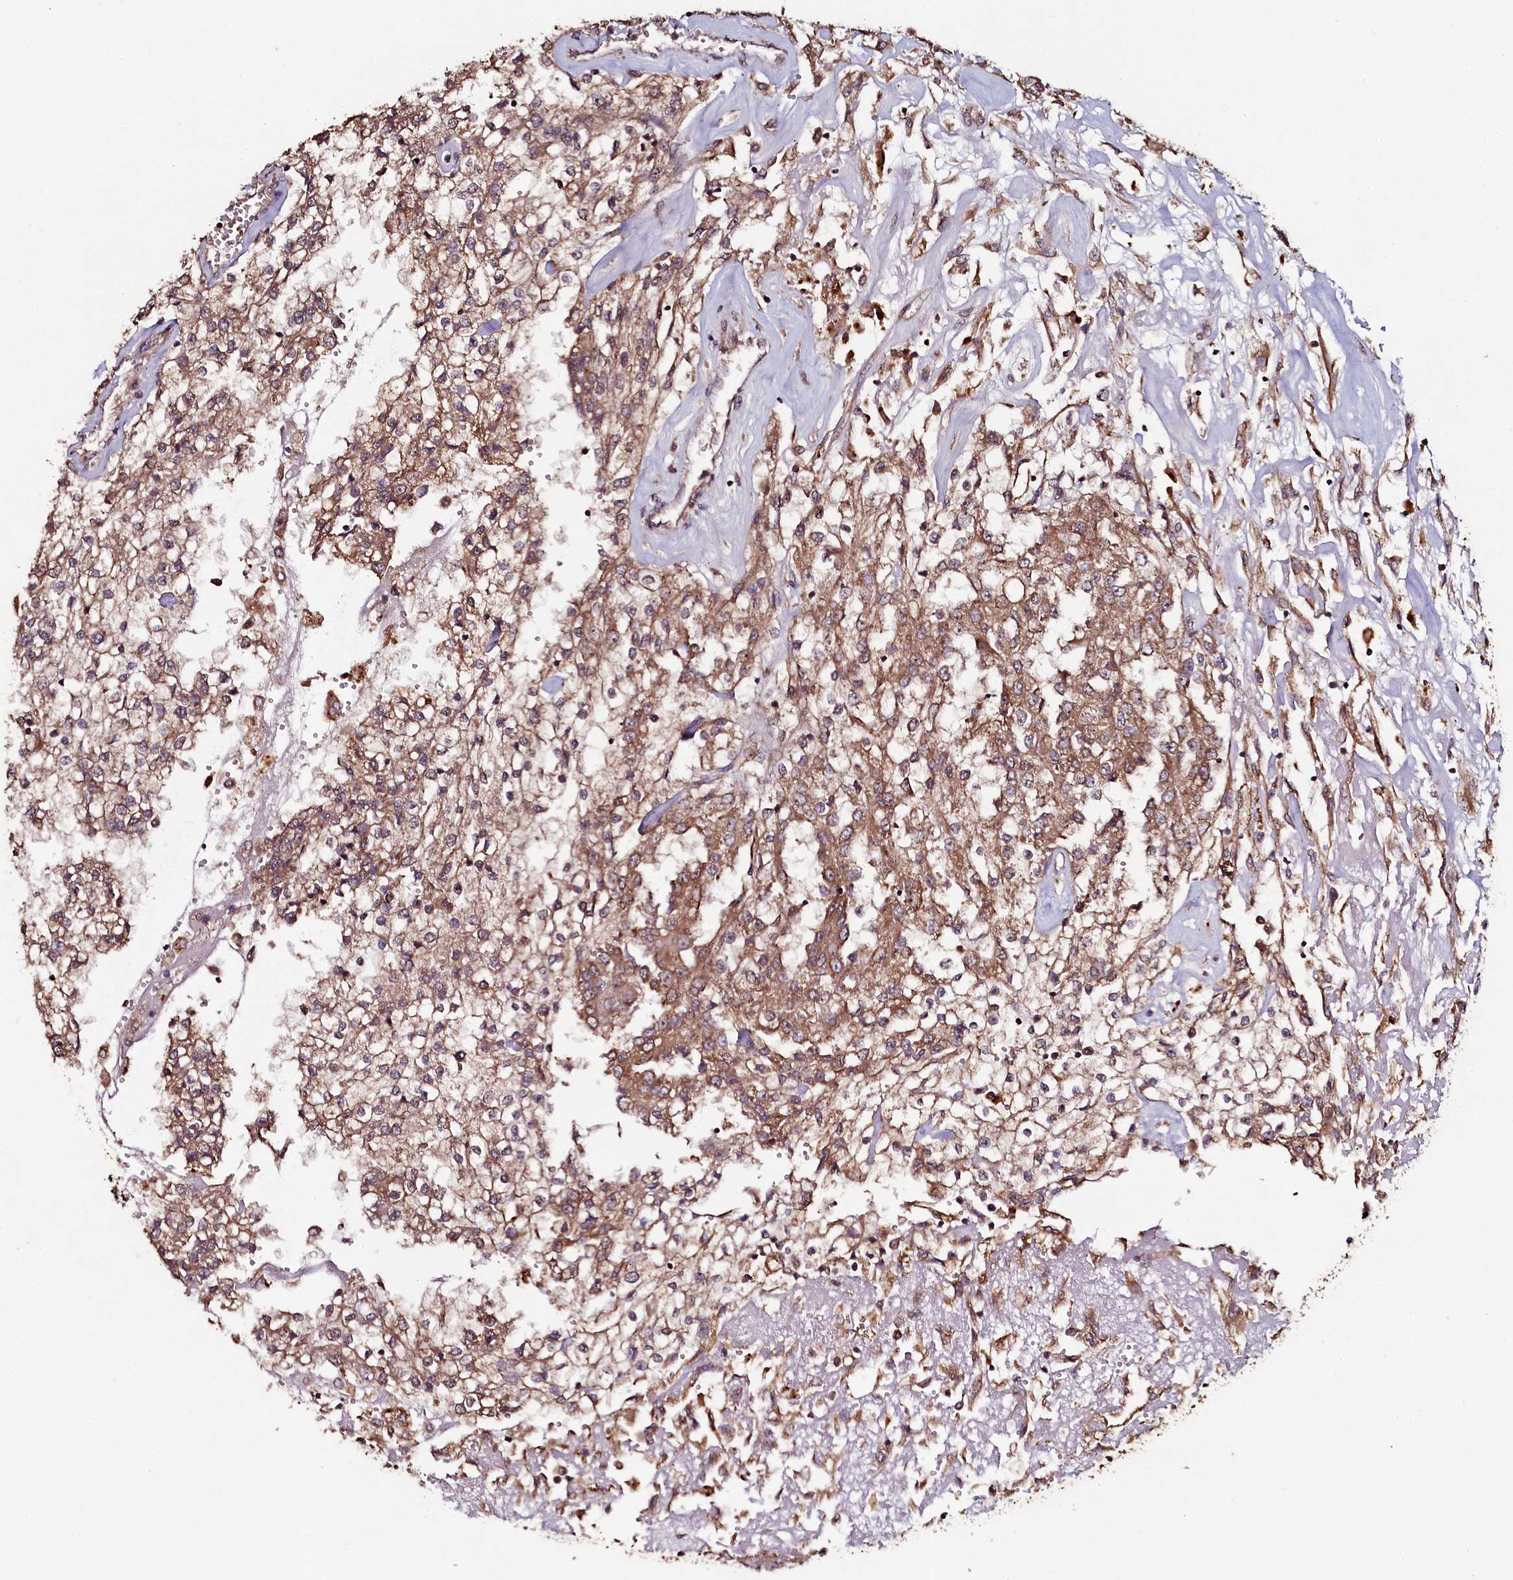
{"staining": {"intensity": "moderate", "quantity": ">75%", "location": "cytoplasmic/membranous"}, "tissue": "renal cancer", "cell_type": "Tumor cells", "image_type": "cancer", "snomed": [{"axis": "morphology", "description": "Adenocarcinoma, NOS"}, {"axis": "topography", "description": "Kidney"}], "caption": "This micrograph demonstrates immunohistochemistry (IHC) staining of adenocarcinoma (renal), with medium moderate cytoplasmic/membranous expression in about >75% of tumor cells.", "gene": "SEC24C", "patient": {"sex": "female", "age": 52}}